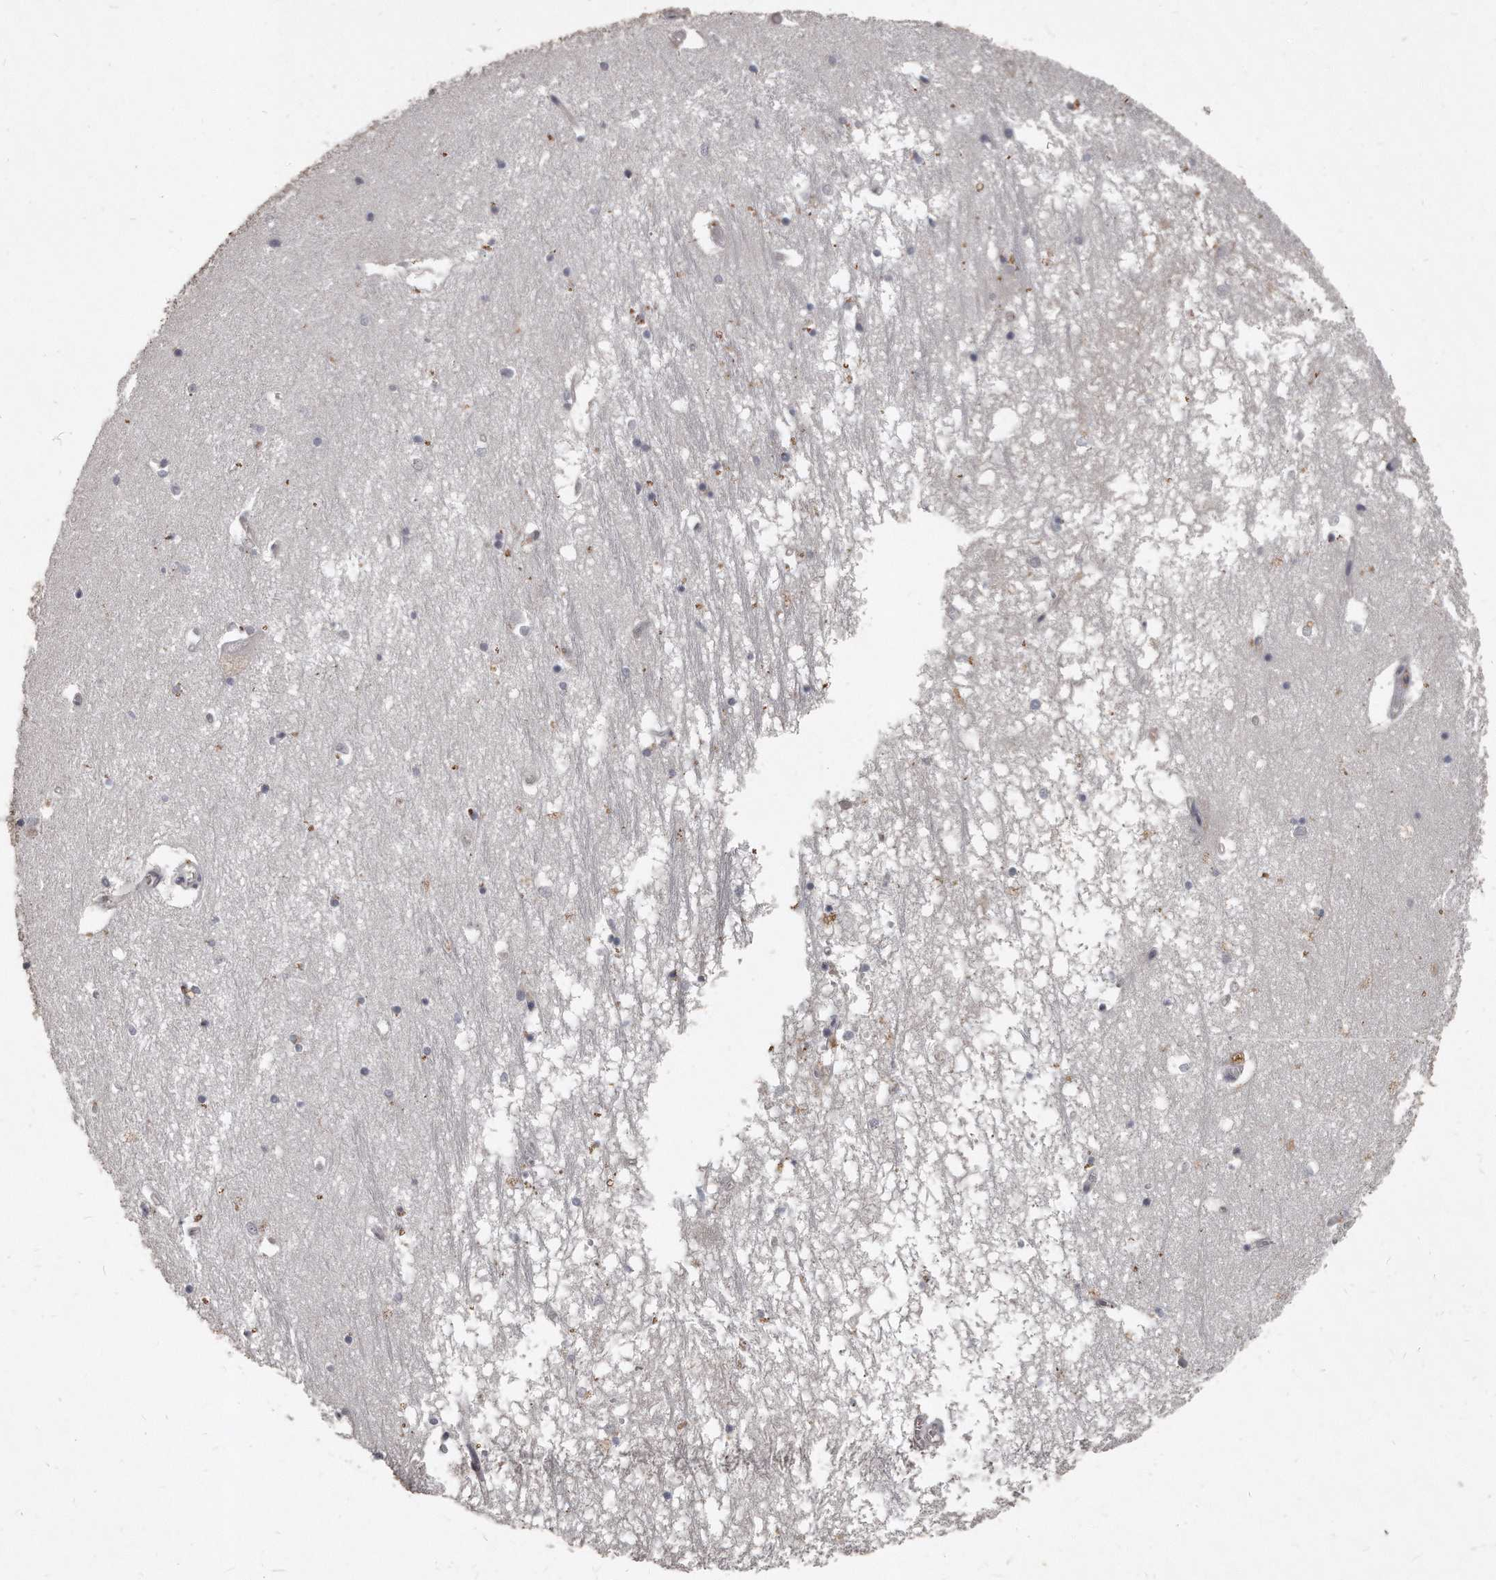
{"staining": {"intensity": "negative", "quantity": "none", "location": "none"}, "tissue": "hippocampus", "cell_type": "Glial cells", "image_type": "normal", "snomed": [{"axis": "morphology", "description": "Normal tissue, NOS"}, {"axis": "topography", "description": "Hippocampus"}], "caption": "DAB (3,3'-diaminobenzidine) immunohistochemical staining of normal human hippocampus displays no significant expression in glial cells. Brightfield microscopy of immunohistochemistry (IHC) stained with DAB (brown) and hematoxylin (blue), captured at high magnification.", "gene": "GCH1", "patient": {"sex": "male", "age": 70}}